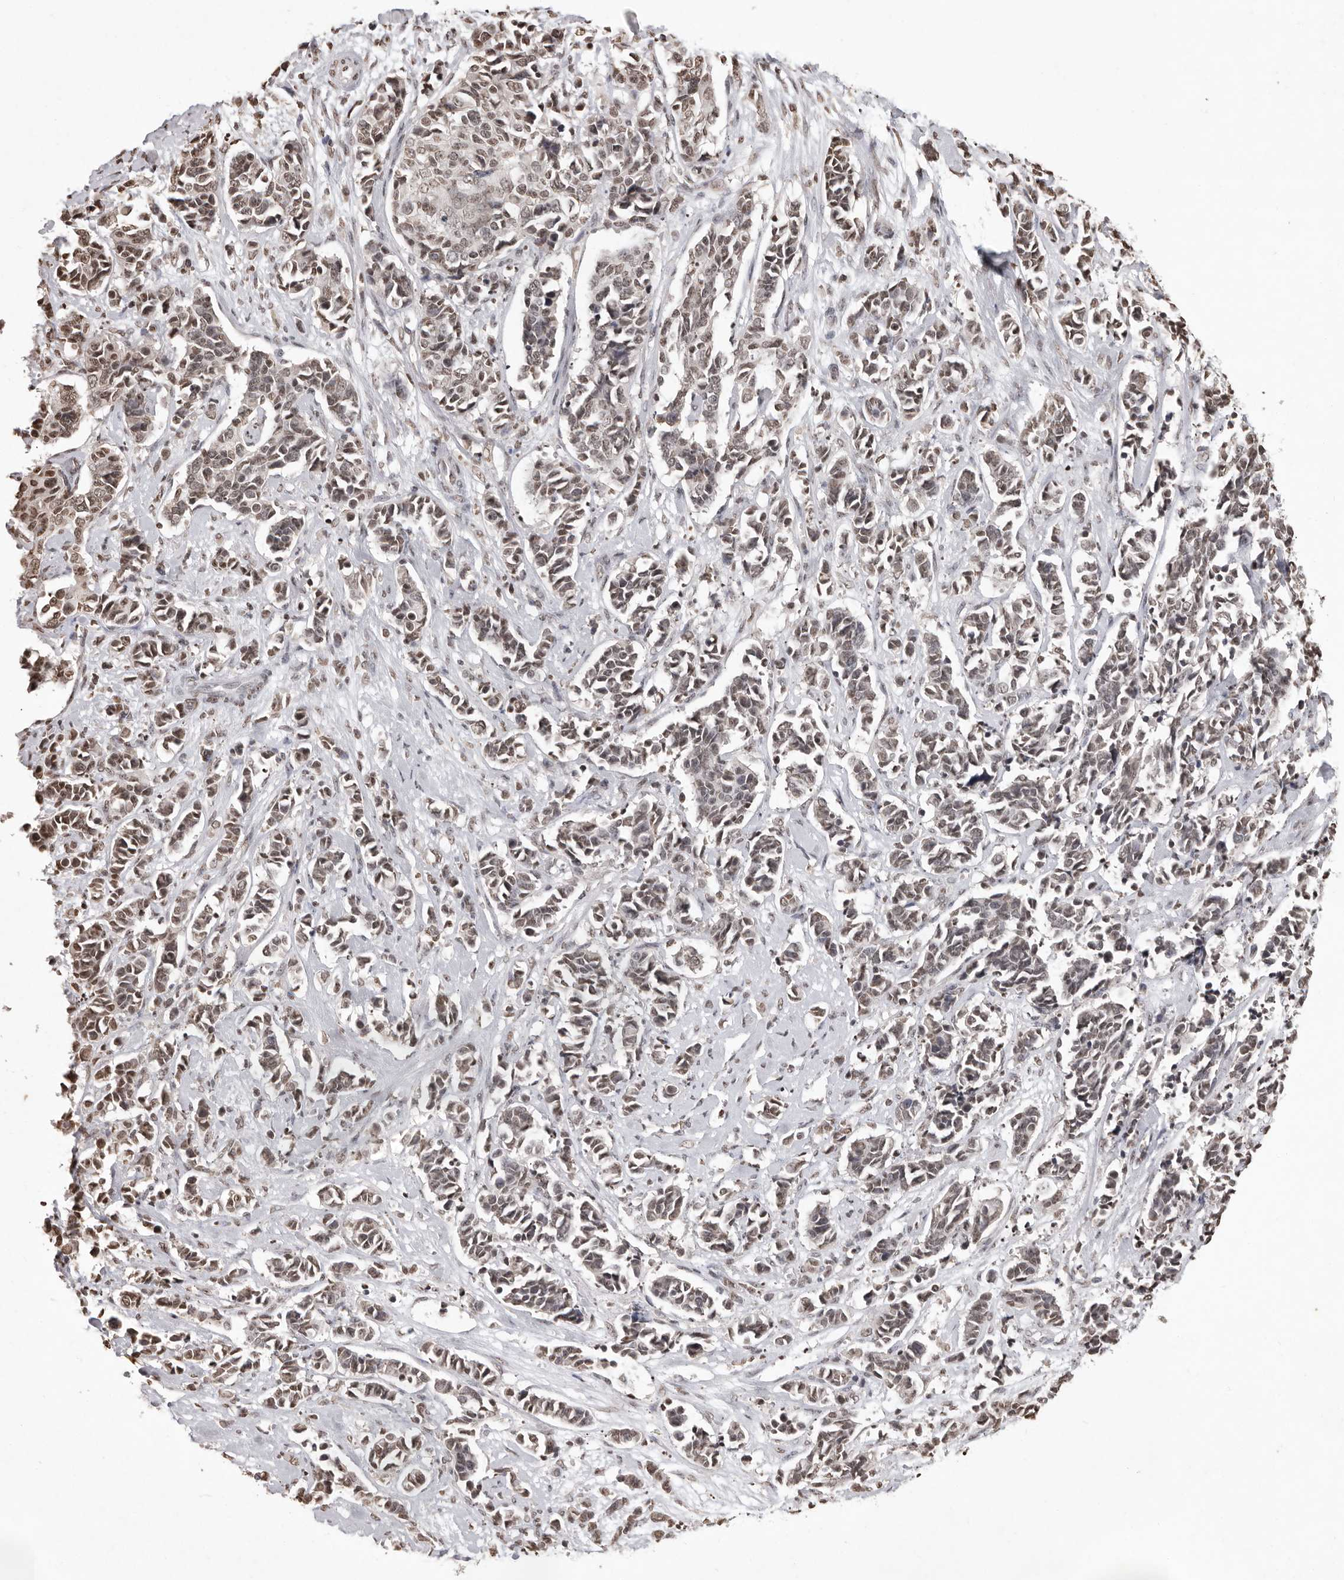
{"staining": {"intensity": "weak", "quantity": ">75%", "location": "nuclear"}, "tissue": "cervical cancer", "cell_type": "Tumor cells", "image_type": "cancer", "snomed": [{"axis": "morphology", "description": "Normal tissue, NOS"}, {"axis": "morphology", "description": "Squamous cell carcinoma, NOS"}, {"axis": "topography", "description": "Cervix"}], "caption": "Cervical cancer (squamous cell carcinoma) stained with immunohistochemistry shows weak nuclear staining in about >75% of tumor cells. The staining was performed using DAB (3,3'-diaminobenzidine), with brown indicating positive protein expression. Nuclei are stained blue with hematoxylin.", "gene": "WDR45", "patient": {"sex": "female", "age": 35}}